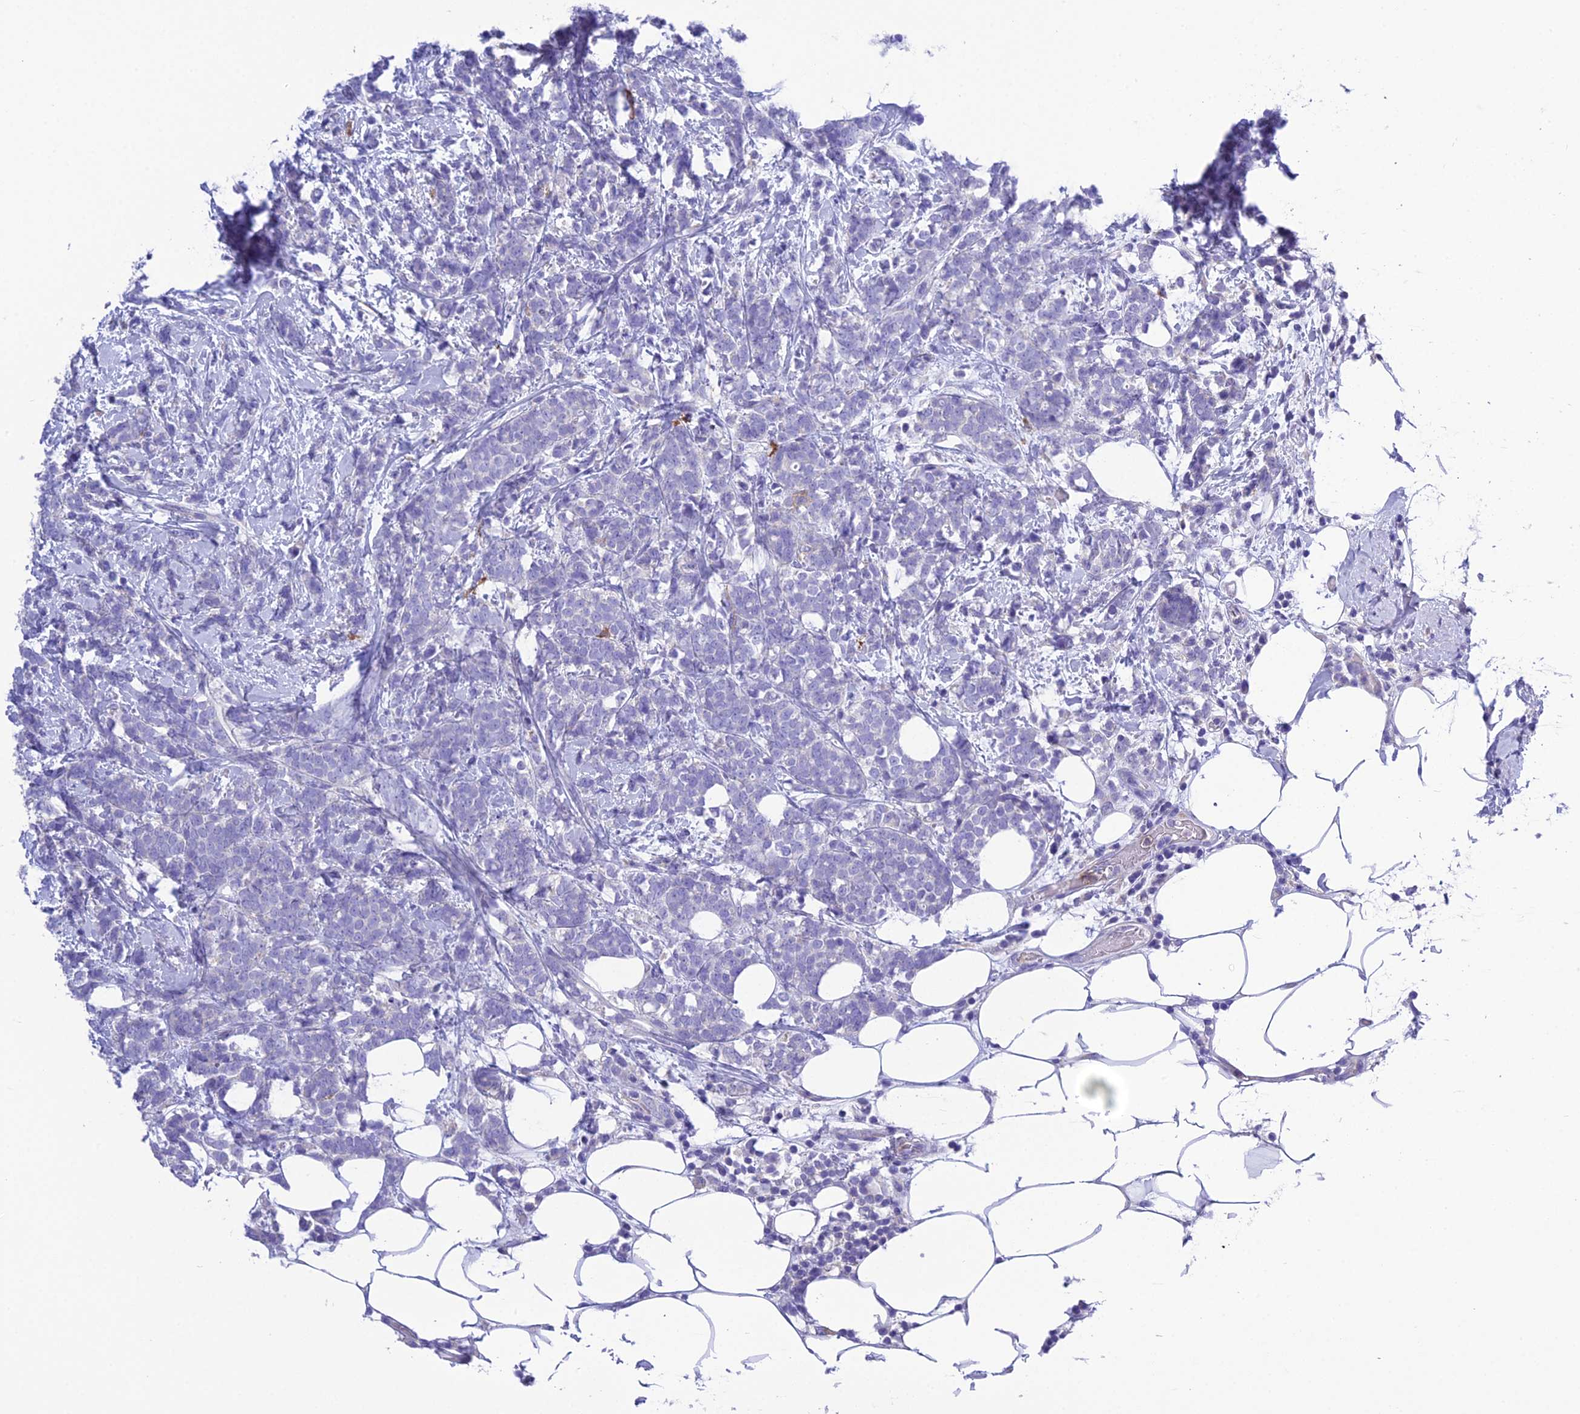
{"staining": {"intensity": "negative", "quantity": "none", "location": "none"}, "tissue": "breast cancer", "cell_type": "Tumor cells", "image_type": "cancer", "snomed": [{"axis": "morphology", "description": "Lobular carcinoma"}, {"axis": "topography", "description": "Breast"}], "caption": "The histopathology image shows no staining of tumor cells in breast lobular carcinoma.", "gene": "KIAA0408", "patient": {"sex": "female", "age": 58}}